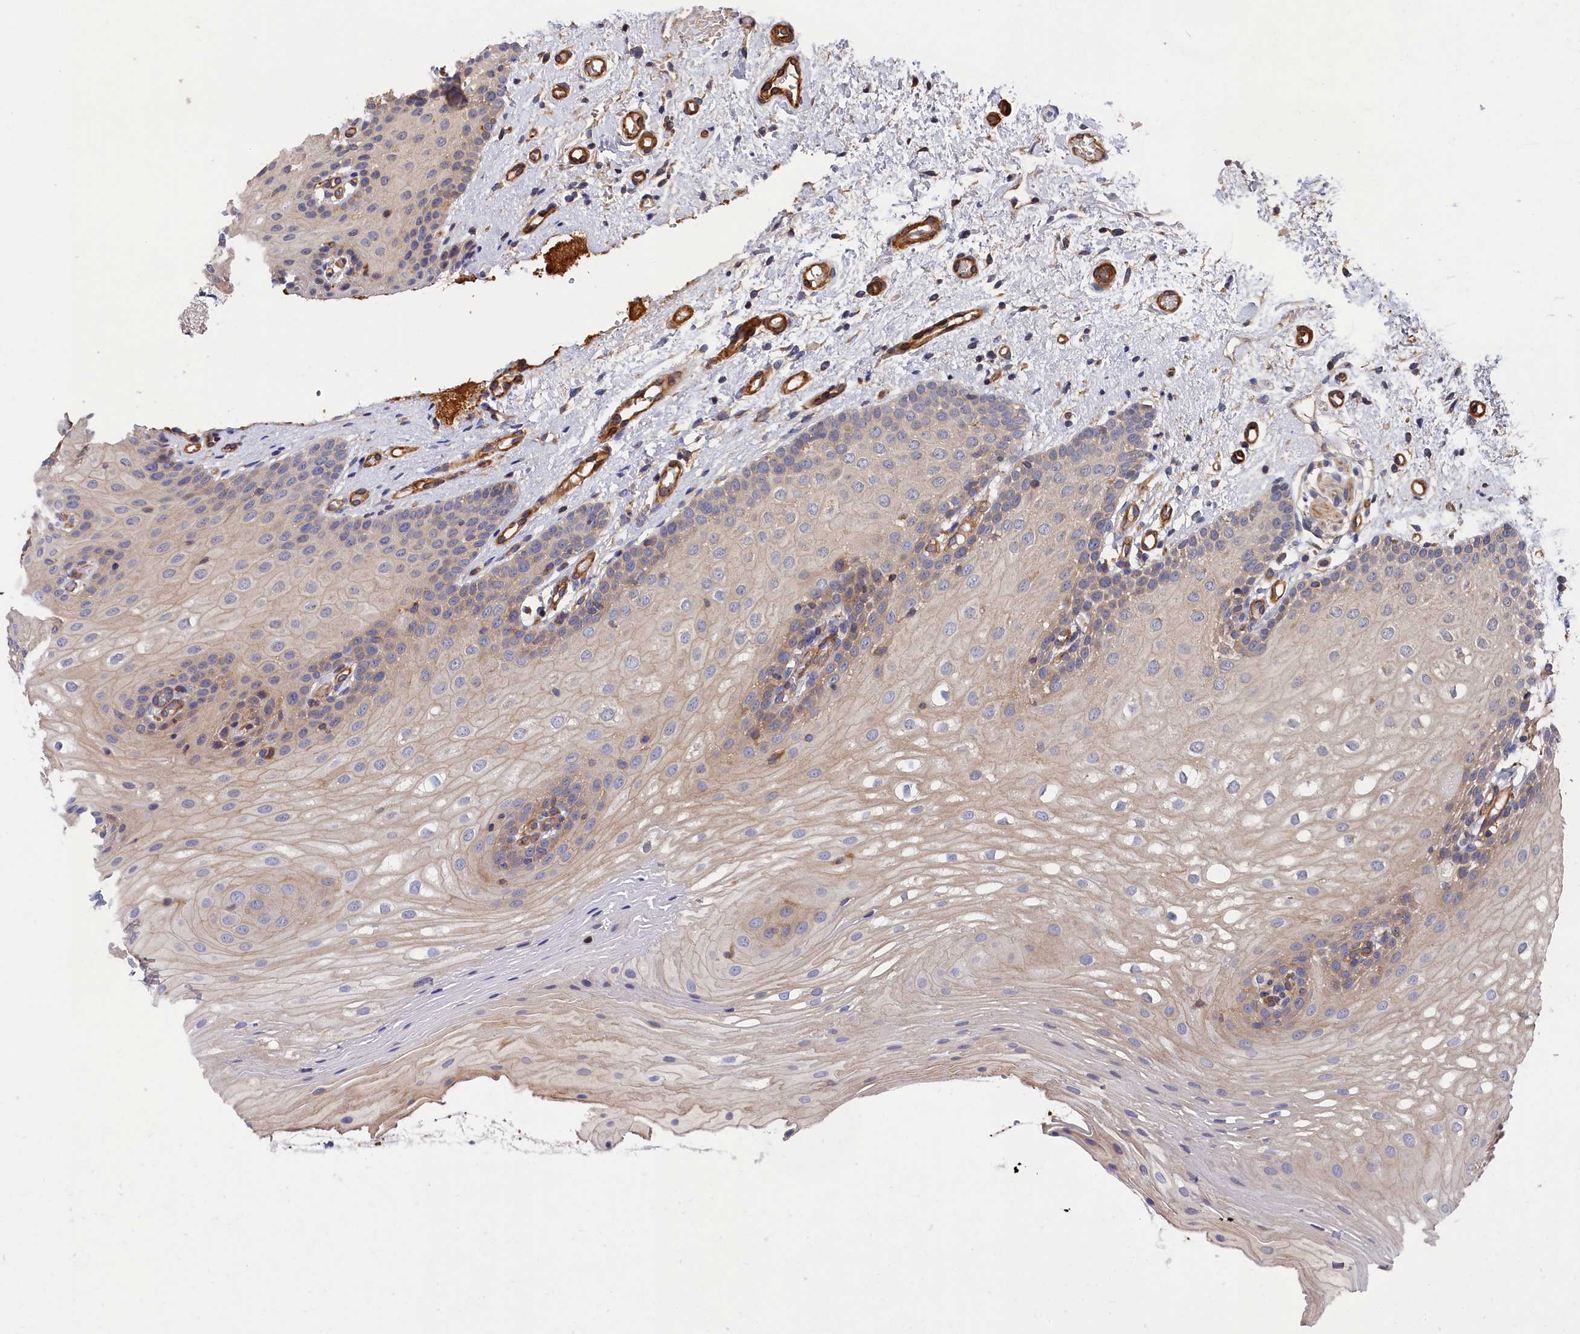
{"staining": {"intensity": "weak", "quantity": "25%-75%", "location": "cytoplasmic/membranous"}, "tissue": "oral mucosa", "cell_type": "Squamous epithelial cells", "image_type": "normal", "snomed": [{"axis": "morphology", "description": "Normal tissue, NOS"}, {"axis": "topography", "description": "Oral tissue"}], "caption": "IHC micrograph of benign human oral mucosa stained for a protein (brown), which exhibits low levels of weak cytoplasmic/membranous expression in approximately 25%-75% of squamous epithelial cells.", "gene": "LDHD", "patient": {"sex": "female", "age": 54}}